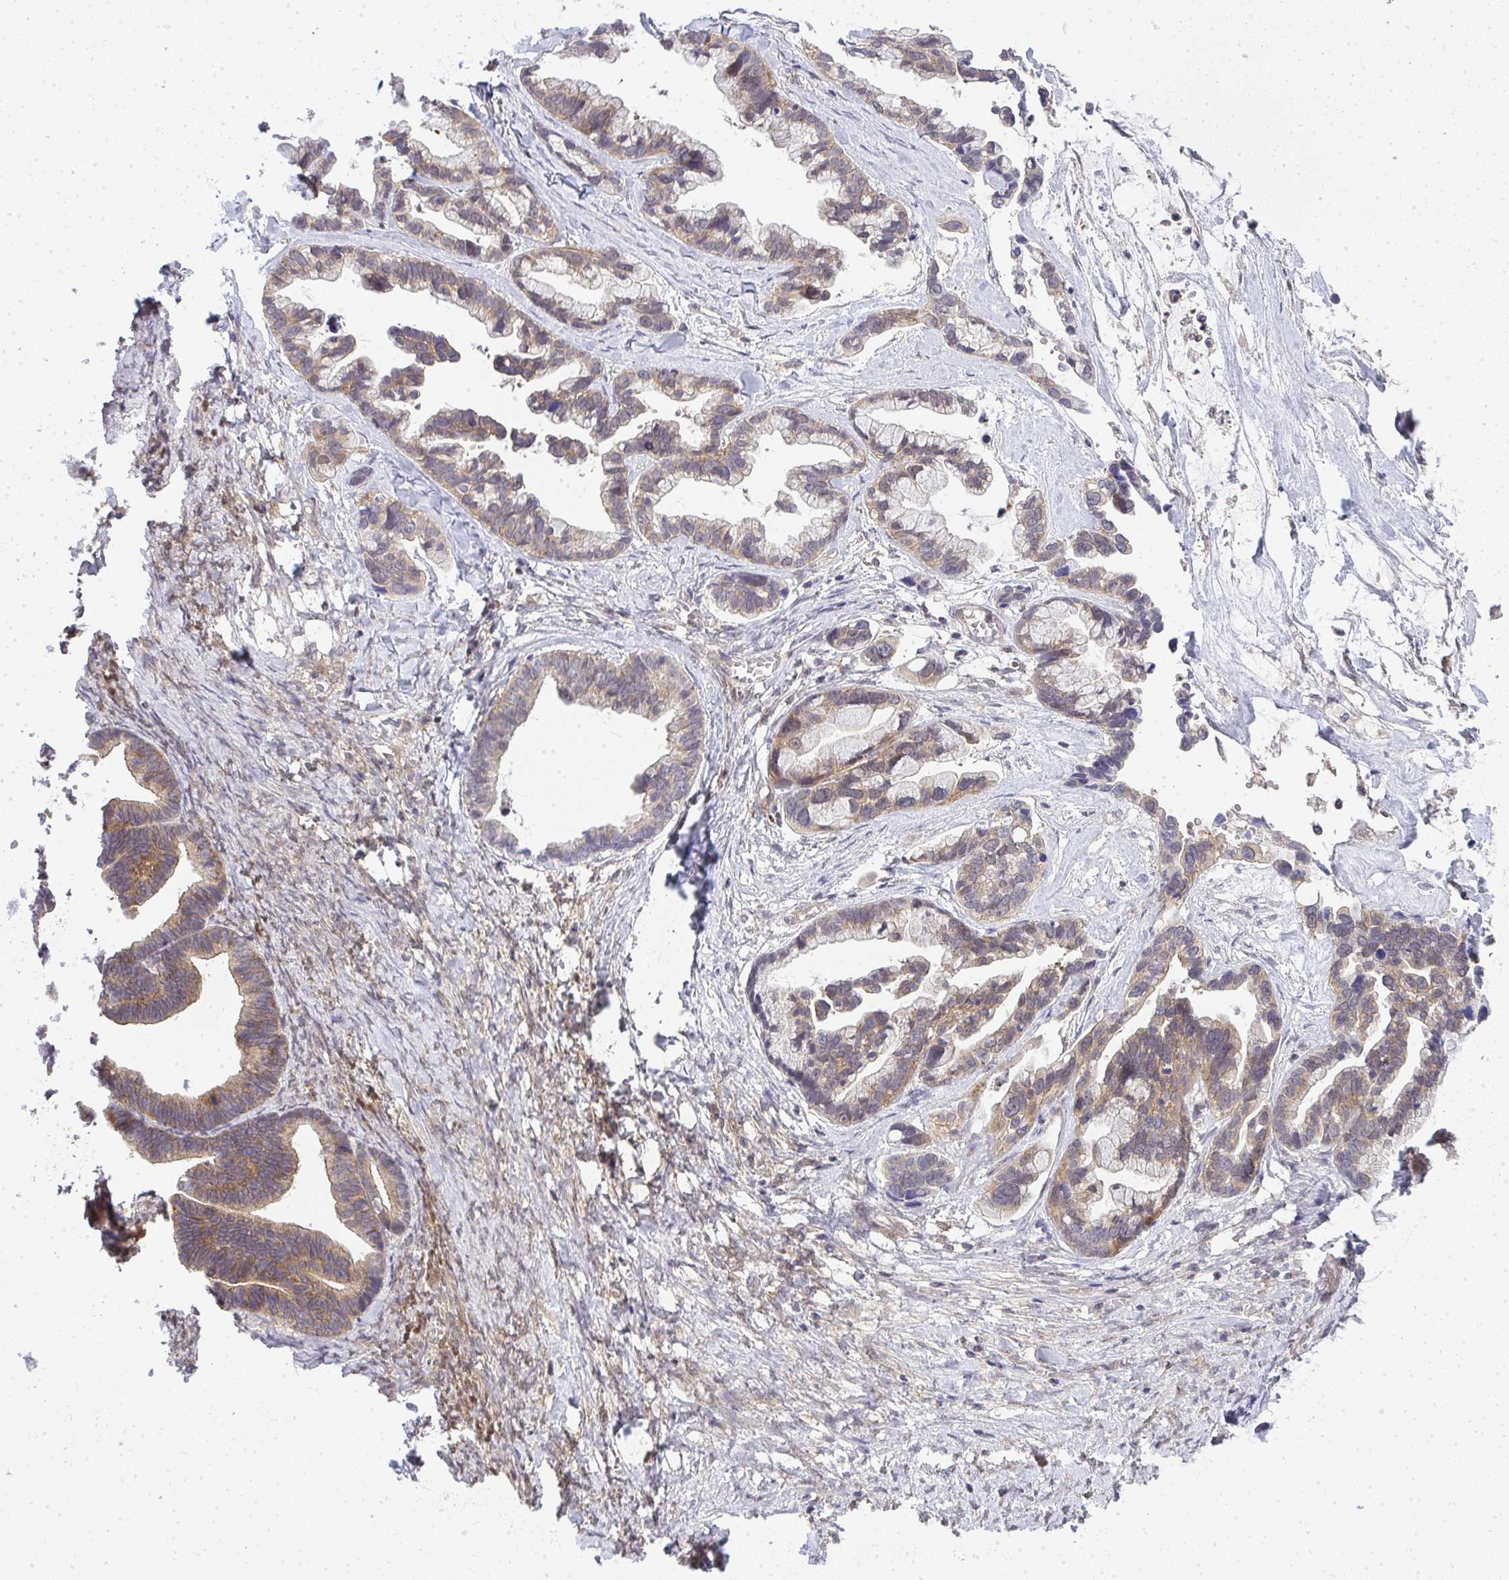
{"staining": {"intensity": "moderate", "quantity": "25%-75%", "location": "cytoplasmic/membranous"}, "tissue": "ovarian cancer", "cell_type": "Tumor cells", "image_type": "cancer", "snomed": [{"axis": "morphology", "description": "Cystadenocarcinoma, serous, NOS"}, {"axis": "topography", "description": "Ovary"}], "caption": "Protein expression analysis of human ovarian serous cystadenocarcinoma reveals moderate cytoplasmic/membranous positivity in about 25%-75% of tumor cells.", "gene": "HDHD2", "patient": {"sex": "female", "age": 56}}